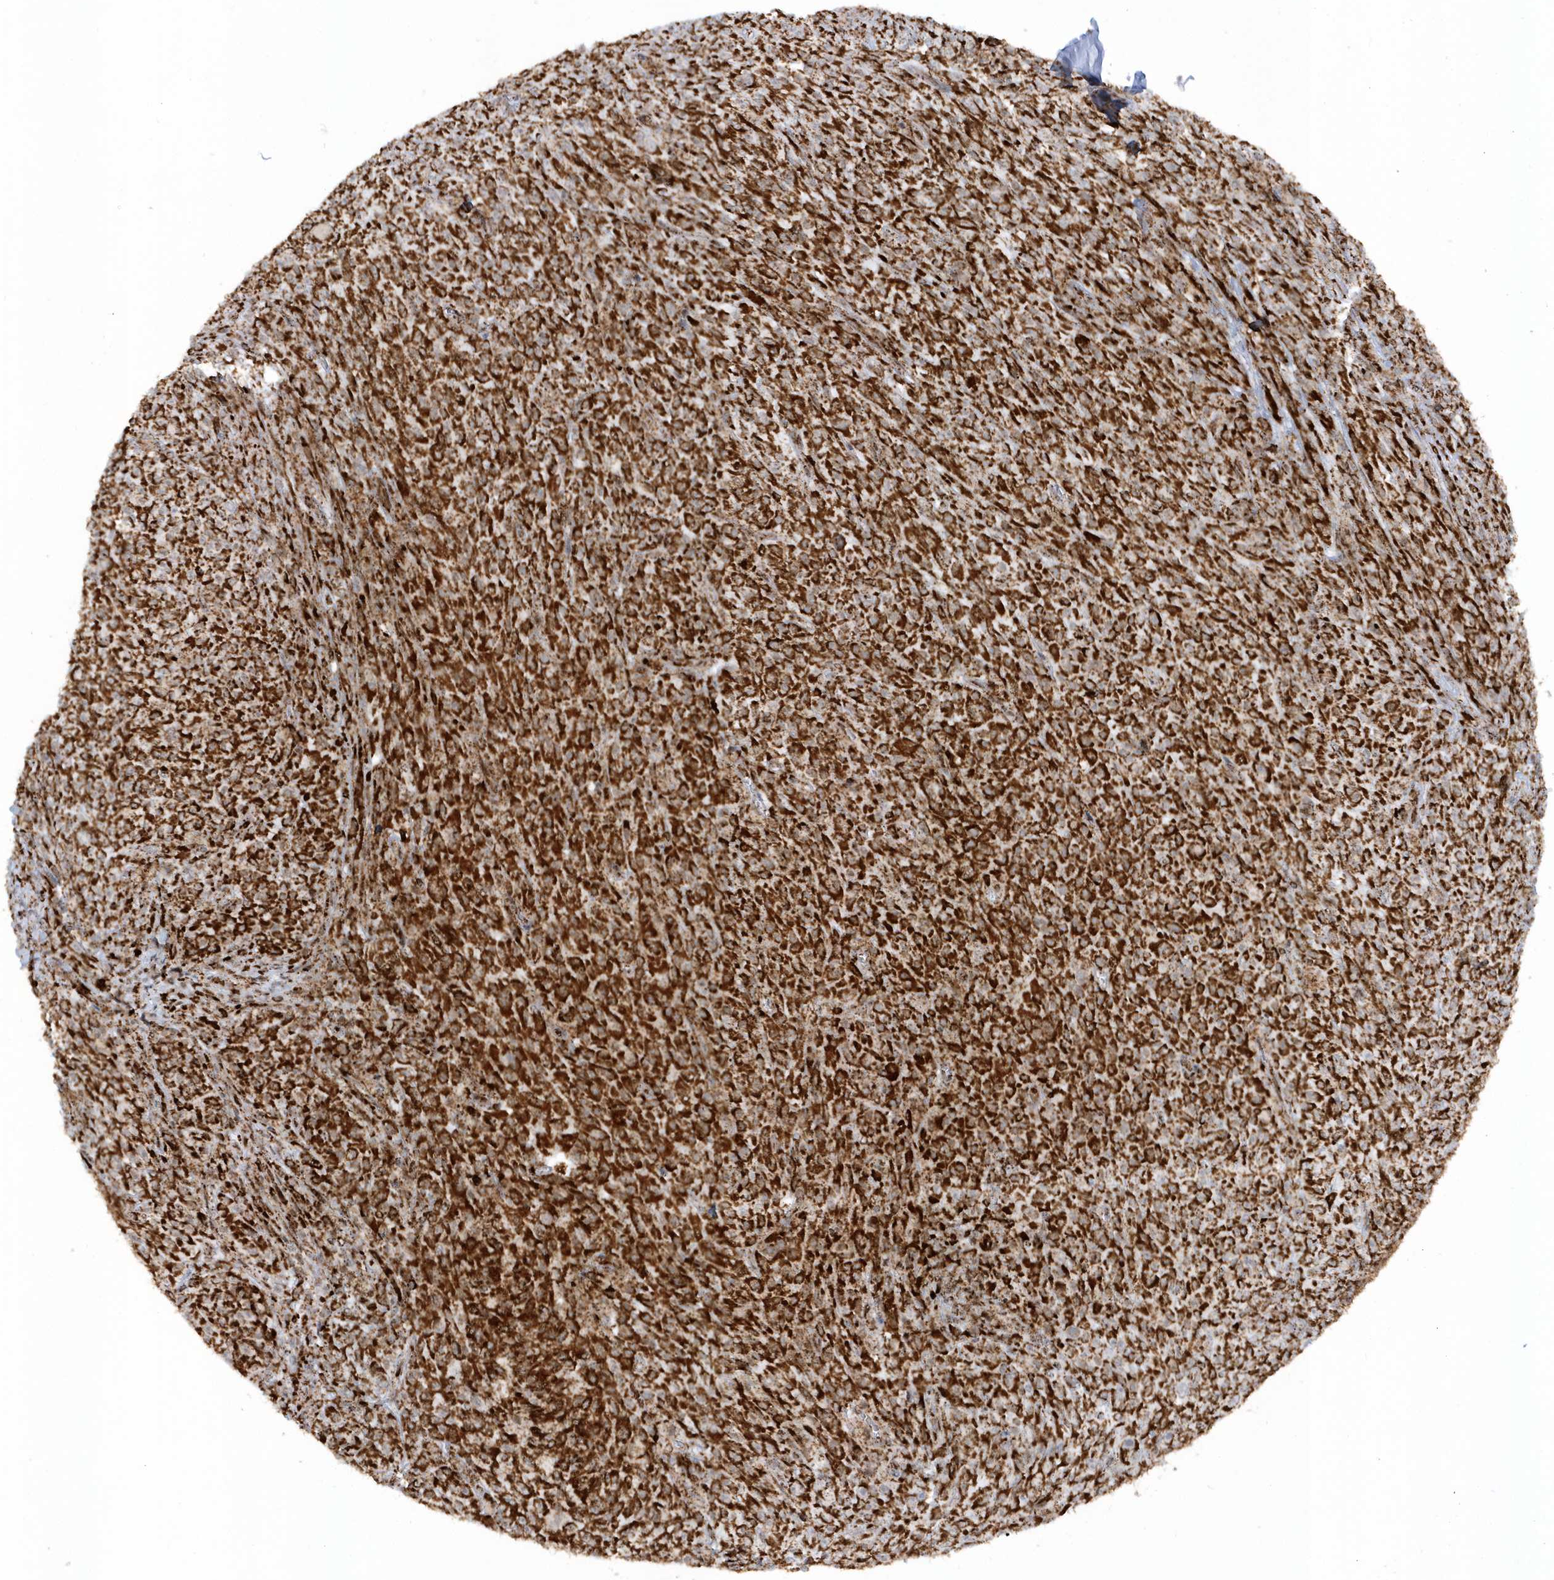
{"staining": {"intensity": "strong", "quantity": ">75%", "location": "cytoplasmic/membranous"}, "tissue": "melanoma", "cell_type": "Tumor cells", "image_type": "cancer", "snomed": [{"axis": "morphology", "description": "Malignant melanoma, NOS"}, {"axis": "topography", "description": "Skin"}], "caption": "Protein positivity by immunohistochemistry exhibits strong cytoplasmic/membranous staining in about >75% of tumor cells in melanoma.", "gene": "CRY2", "patient": {"sex": "female", "age": 82}}